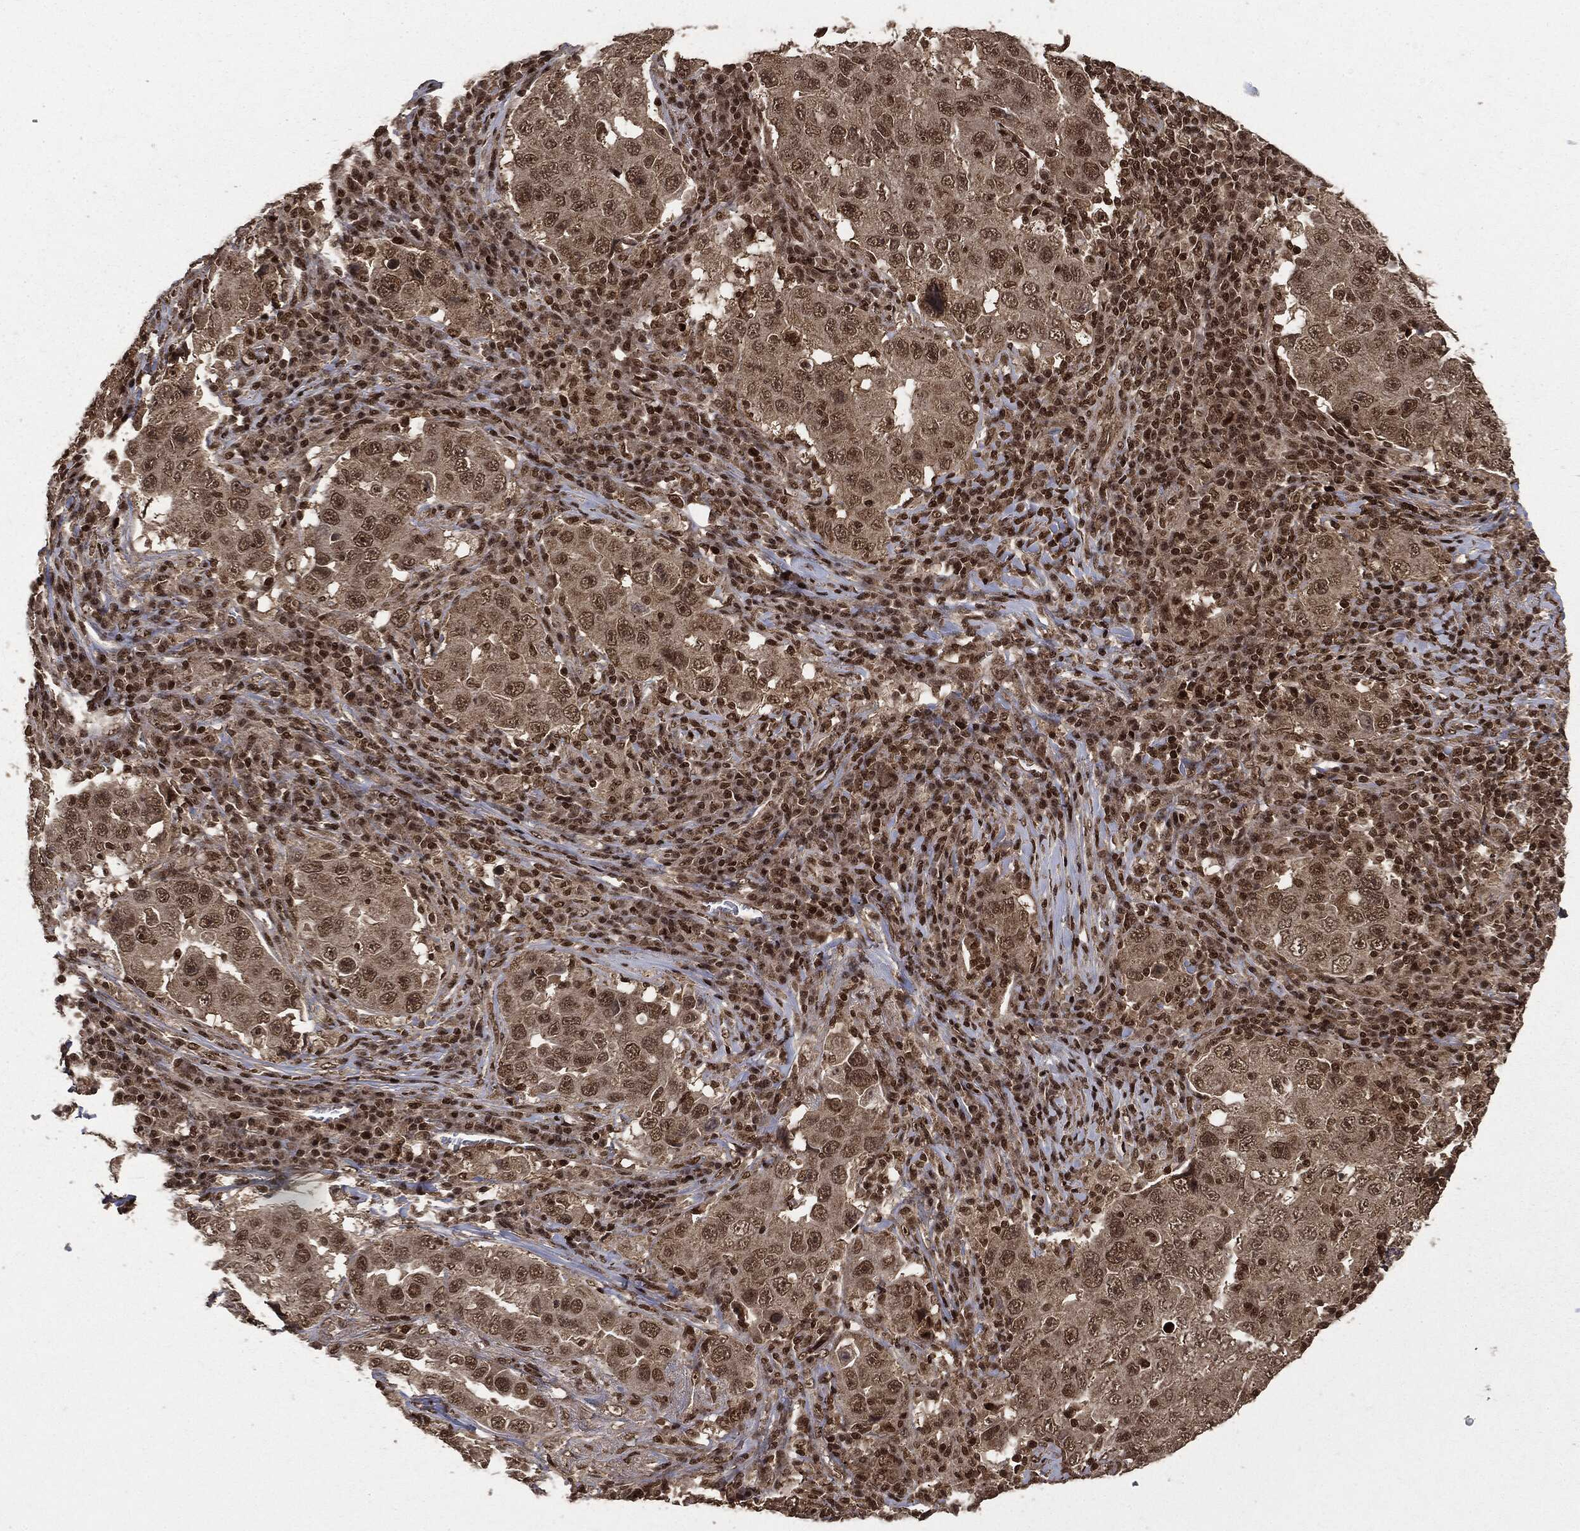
{"staining": {"intensity": "moderate", "quantity": "<25%", "location": "nuclear"}, "tissue": "lung cancer", "cell_type": "Tumor cells", "image_type": "cancer", "snomed": [{"axis": "morphology", "description": "Adenocarcinoma, NOS"}, {"axis": "topography", "description": "Lung"}], "caption": "There is low levels of moderate nuclear staining in tumor cells of lung adenocarcinoma, as demonstrated by immunohistochemical staining (brown color).", "gene": "CTDP1", "patient": {"sex": "male", "age": 73}}